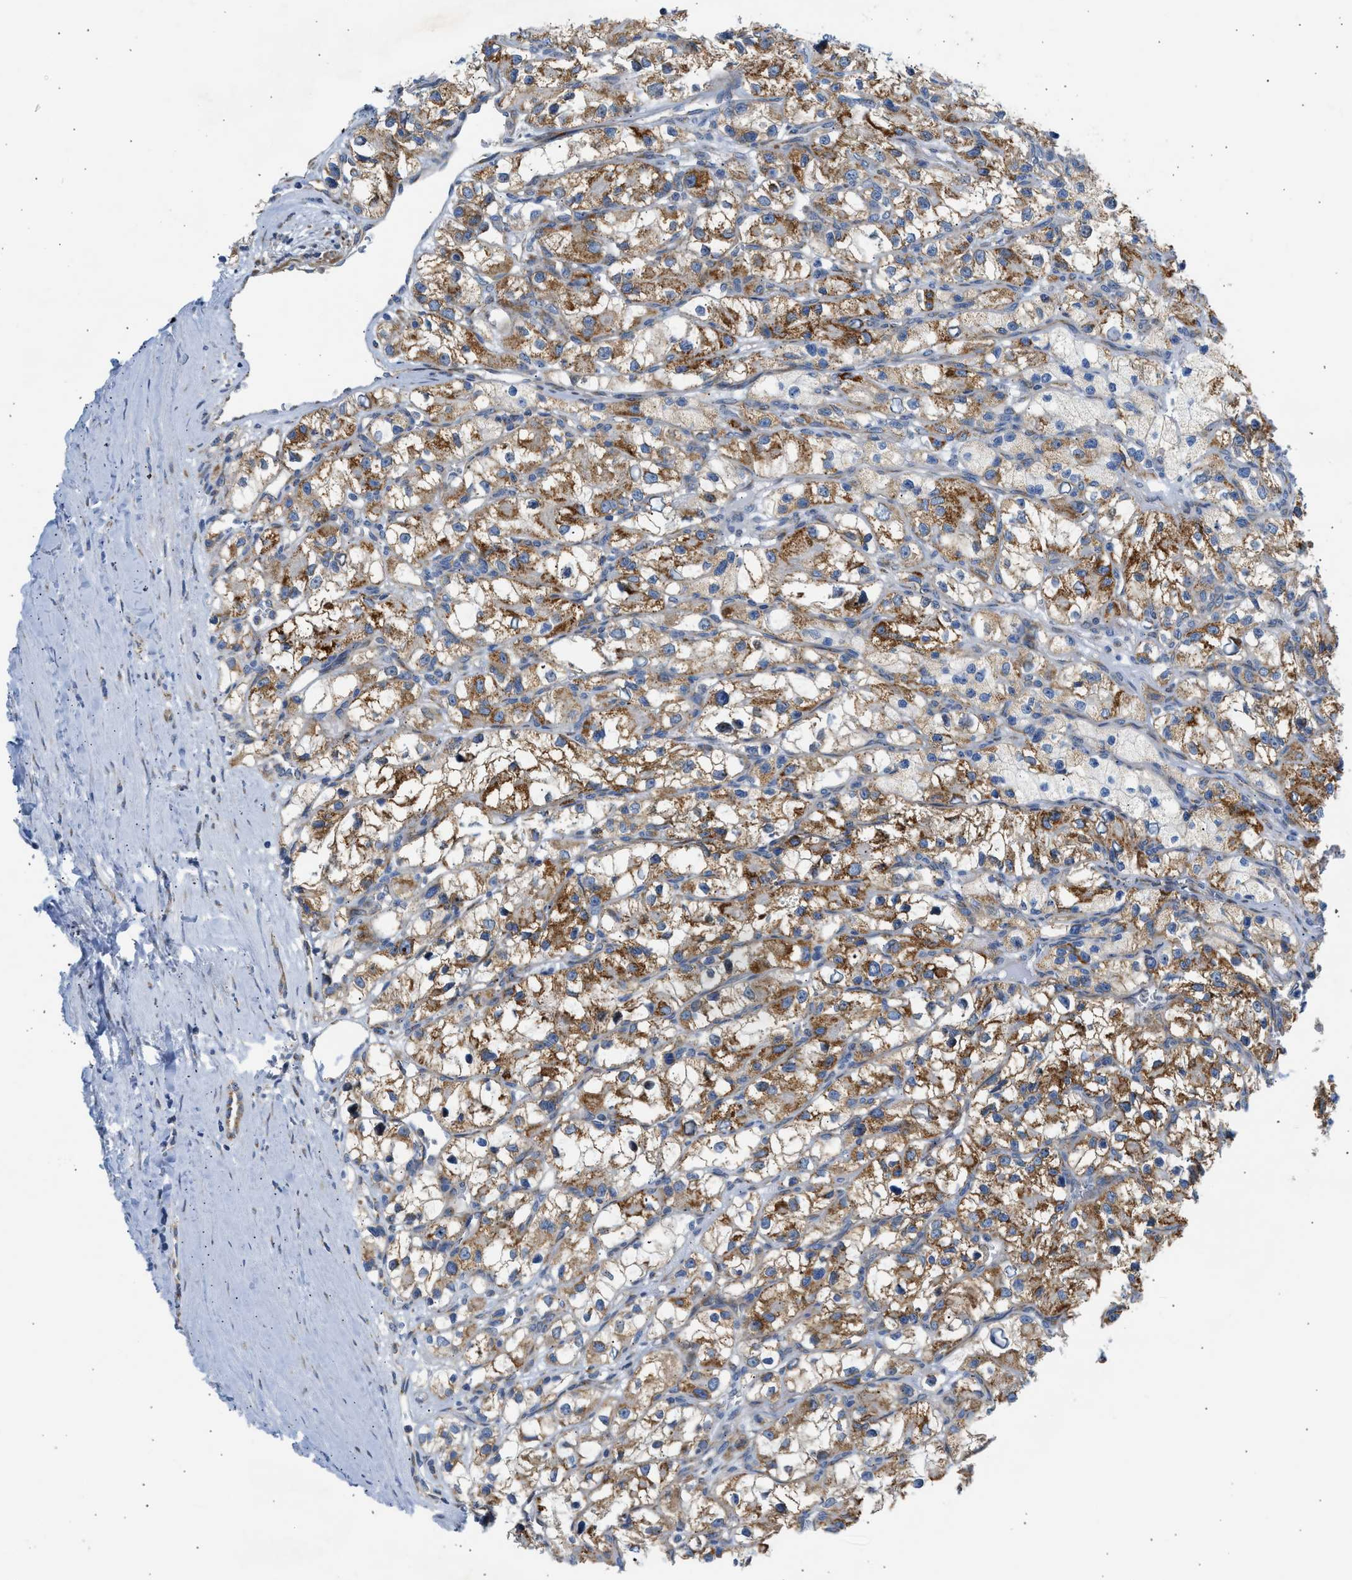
{"staining": {"intensity": "moderate", "quantity": "25%-75%", "location": "cytoplasmic/membranous"}, "tissue": "renal cancer", "cell_type": "Tumor cells", "image_type": "cancer", "snomed": [{"axis": "morphology", "description": "Adenocarcinoma, NOS"}, {"axis": "topography", "description": "Kidney"}], "caption": "This photomicrograph reveals immunohistochemistry staining of renal adenocarcinoma, with medium moderate cytoplasmic/membranous positivity in about 25%-75% of tumor cells.", "gene": "CAMKK2", "patient": {"sex": "female", "age": 57}}